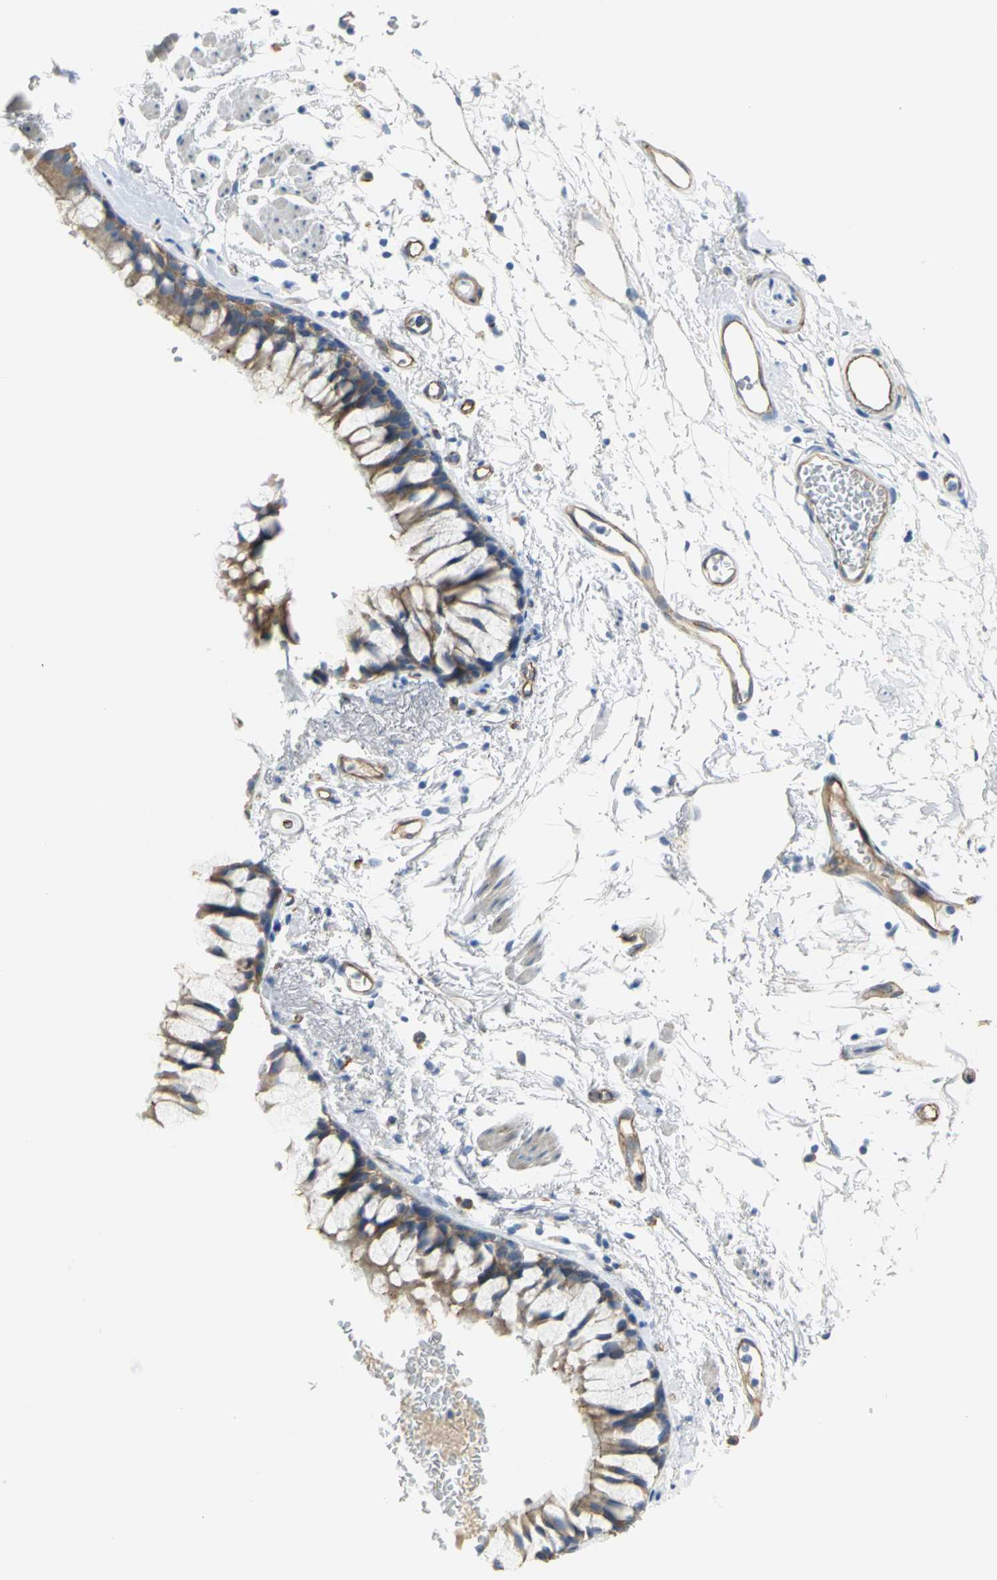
{"staining": {"intensity": "moderate", "quantity": ">75%", "location": "cytoplasmic/membranous"}, "tissue": "bronchus", "cell_type": "Respiratory epithelial cells", "image_type": "normal", "snomed": [{"axis": "morphology", "description": "Normal tissue, NOS"}, {"axis": "topography", "description": "Bronchus"}], "caption": "High-power microscopy captured an immunohistochemistry (IHC) histopathology image of benign bronchus, revealing moderate cytoplasmic/membranous positivity in approximately >75% of respiratory epithelial cells. (brown staining indicates protein expression, while blue staining denotes nuclei).", "gene": "FLNB", "patient": {"sex": "female", "age": 73}}